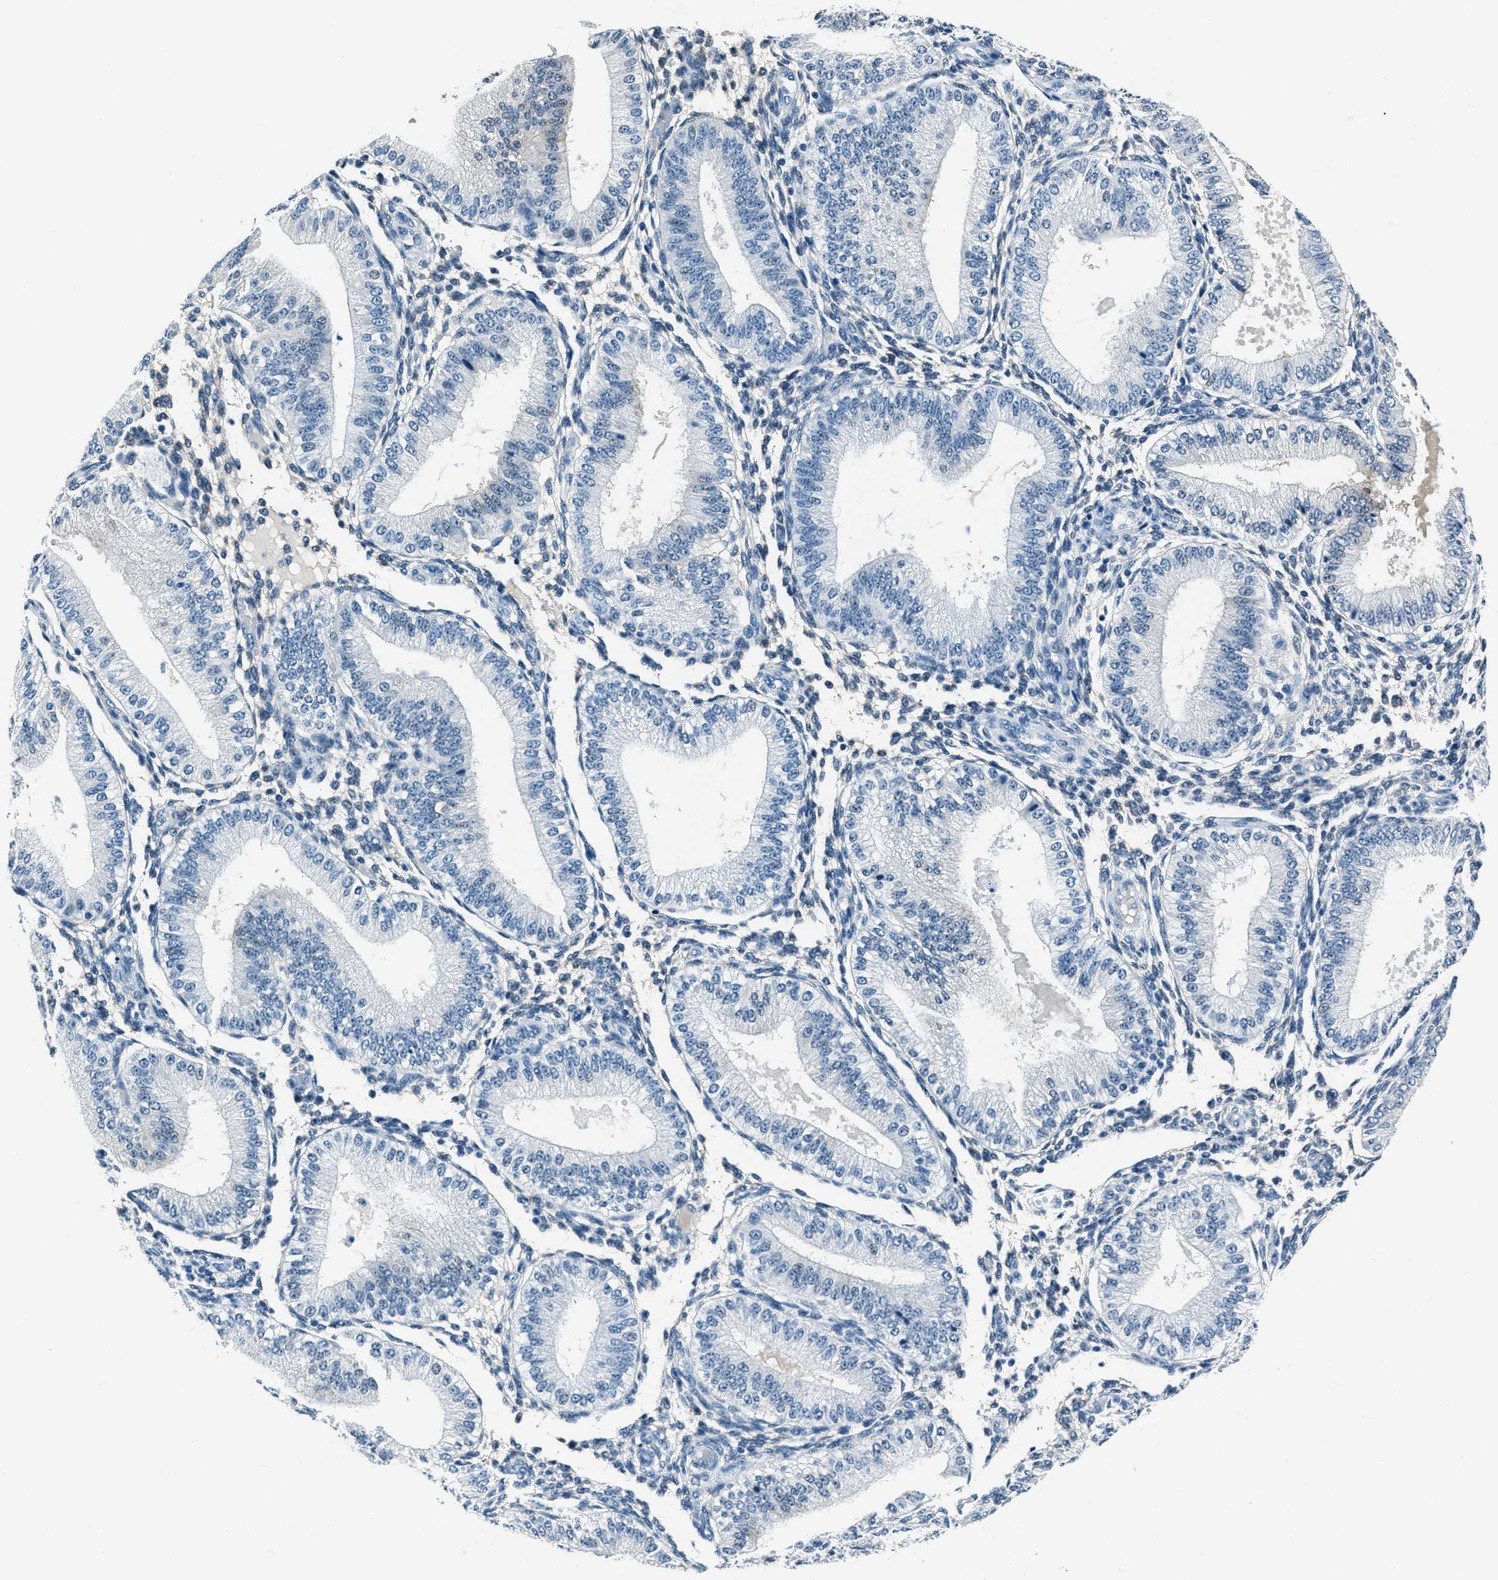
{"staining": {"intensity": "negative", "quantity": "none", "location": "none"}, "tissue": "endometrium", "cell_type": "Cells in endometrial stroma", "image_type": "normal", "snomed": [{"axis": "morphology", "description": "Normal tissue, NOS"}, {"axis": "topography", "description": "Endometrium"}], "caption": "This is an IHC image of benign human endometrium. There is no positivity in cells in endometrial stroma.", "gene": "PTPDC1", "patient": {"sex": "female", "age": 39}}